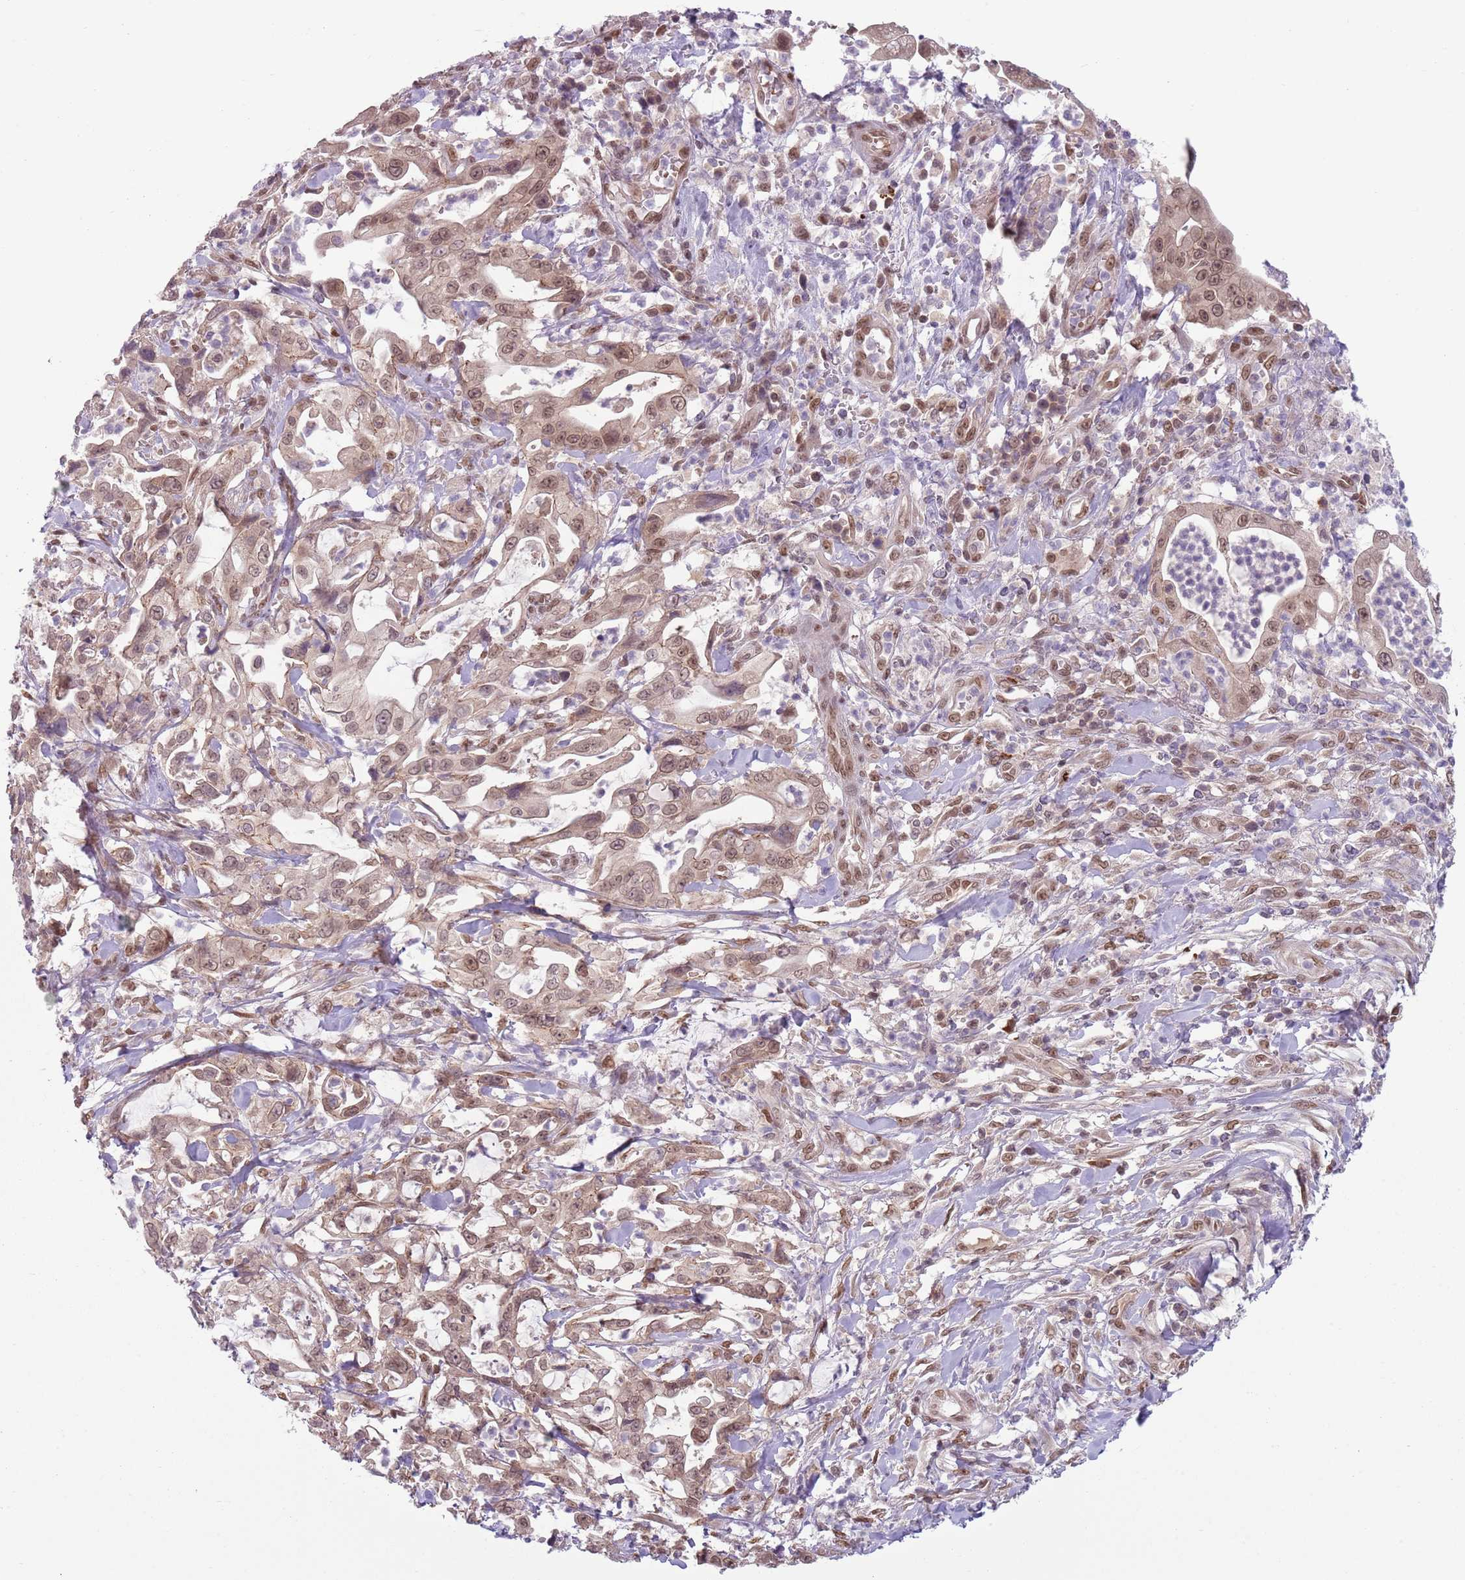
{"staining": {"intensity": "moderate", "quantity": ">75%", "location": "cytoplasmic/membranous,nuclear"}, "tissue": "pancreatic cancer", "cell_type": "Tumor cells", "image_type": "cancer", "snomed": [{"axis": "morphology", "description": "Adenocarcinoma, NOS"}, {"axis": "topography", "description": "Pancreas"}], "caption": "The image demonstrates staining of pancreatic cancer (adenocarcinoma), revealing moderate cytoplasmic/membranous and nuclear protein positivity (brown color) within tumor cells. (DAB IHC, brown staining for protein, blue staining for nuclei).", "gene": "TM2D1", "patient": {"sex": "female", "age": 61}}